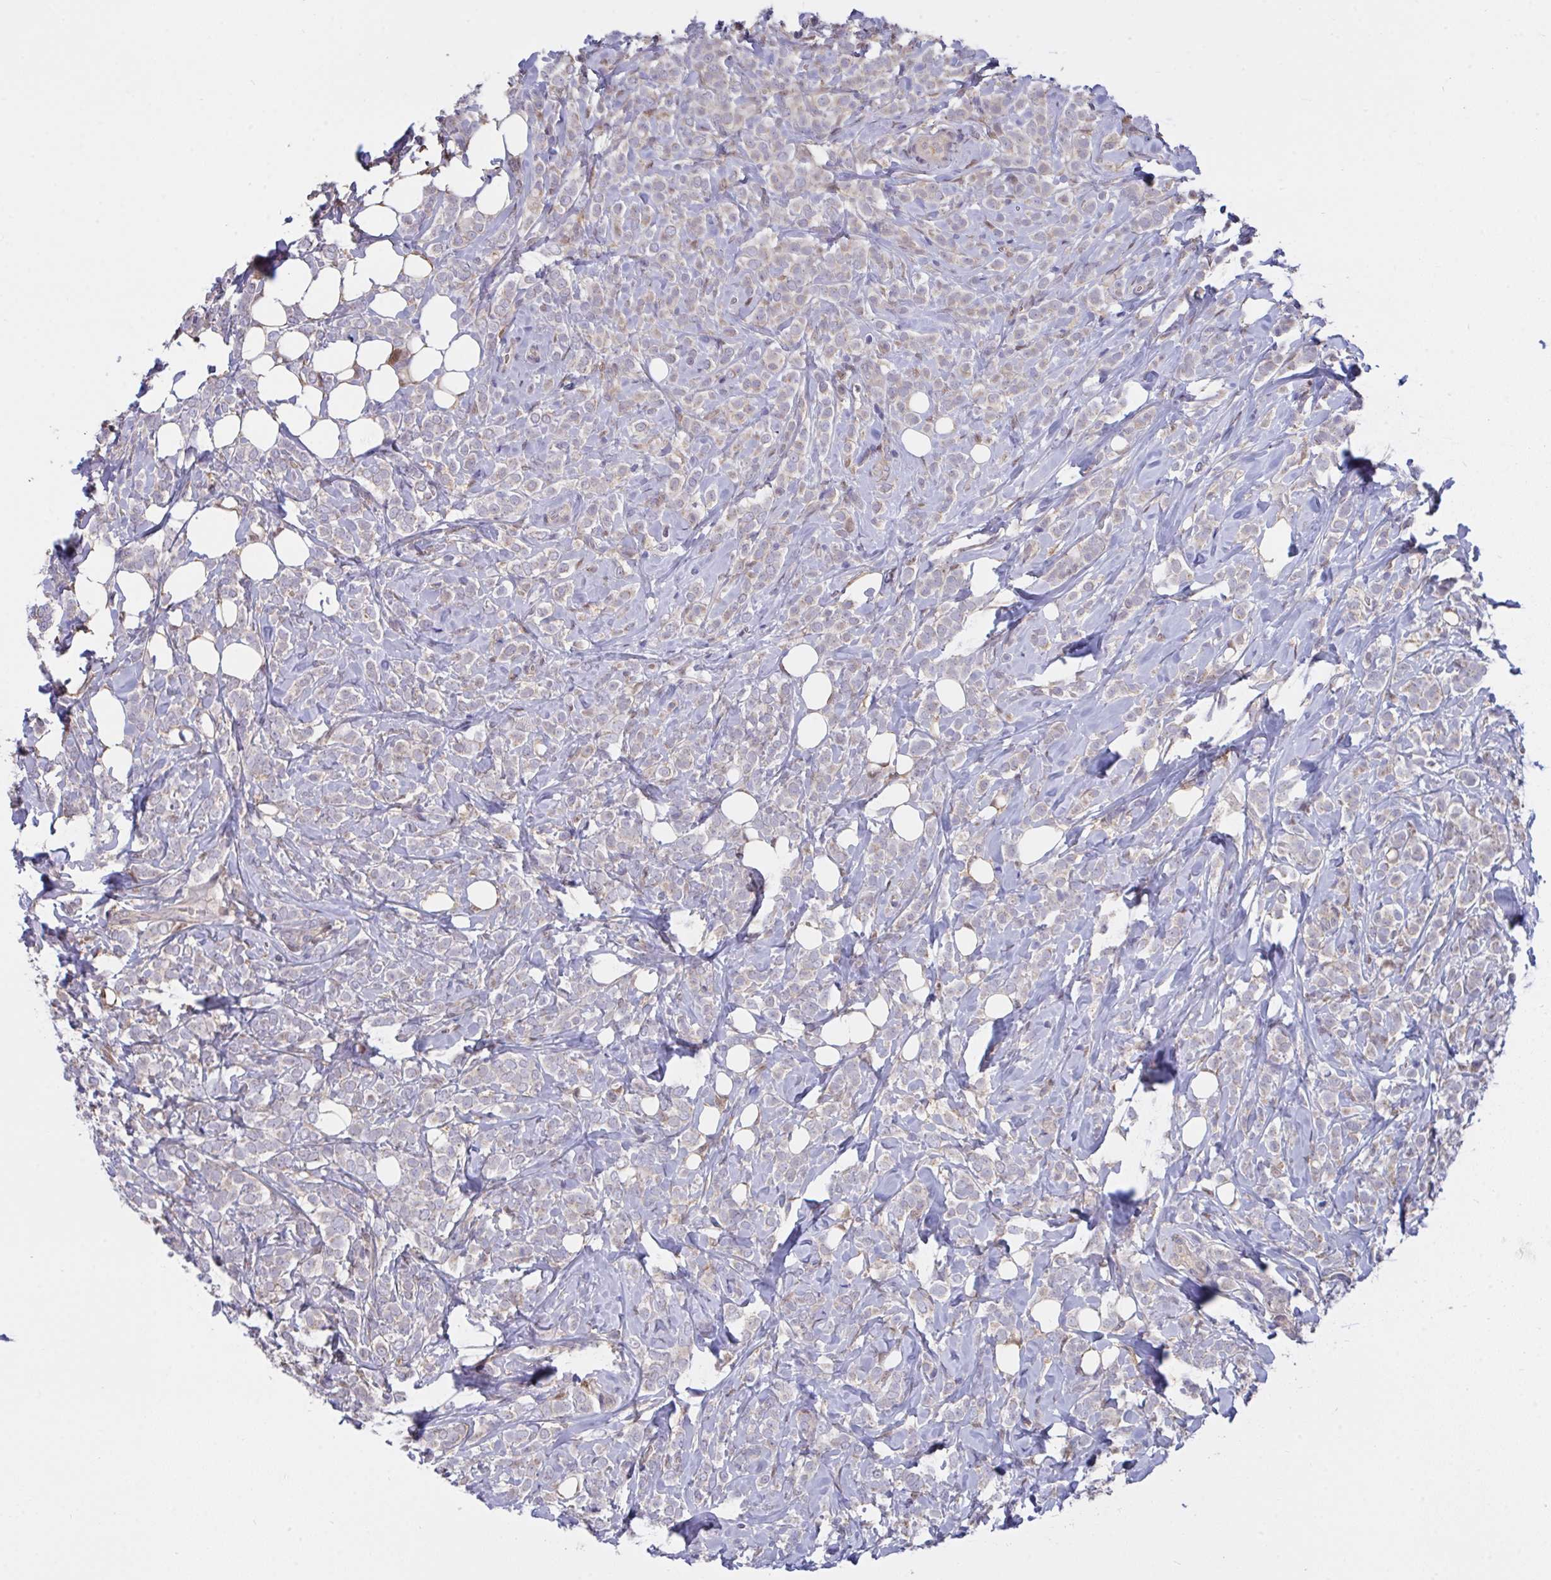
{"staining": {"intensity": "weak", "quantity": "<25%", "location": "cytoplasmic/membranous"}, "tissue": "breast cancer", "cell_type": "Tumor cells", "image_type": "cancer", "snomed": [{"axis": "morphology", "description": "Lobular carcinoma"}, {"axis": "topography", "description": "Breast"}], "caption": "There is no significant positivity in tumor cells of breast lobular carcinoma.", "gene": "L3HYPDH", "patient": {"sex": "female", "age": 49}}